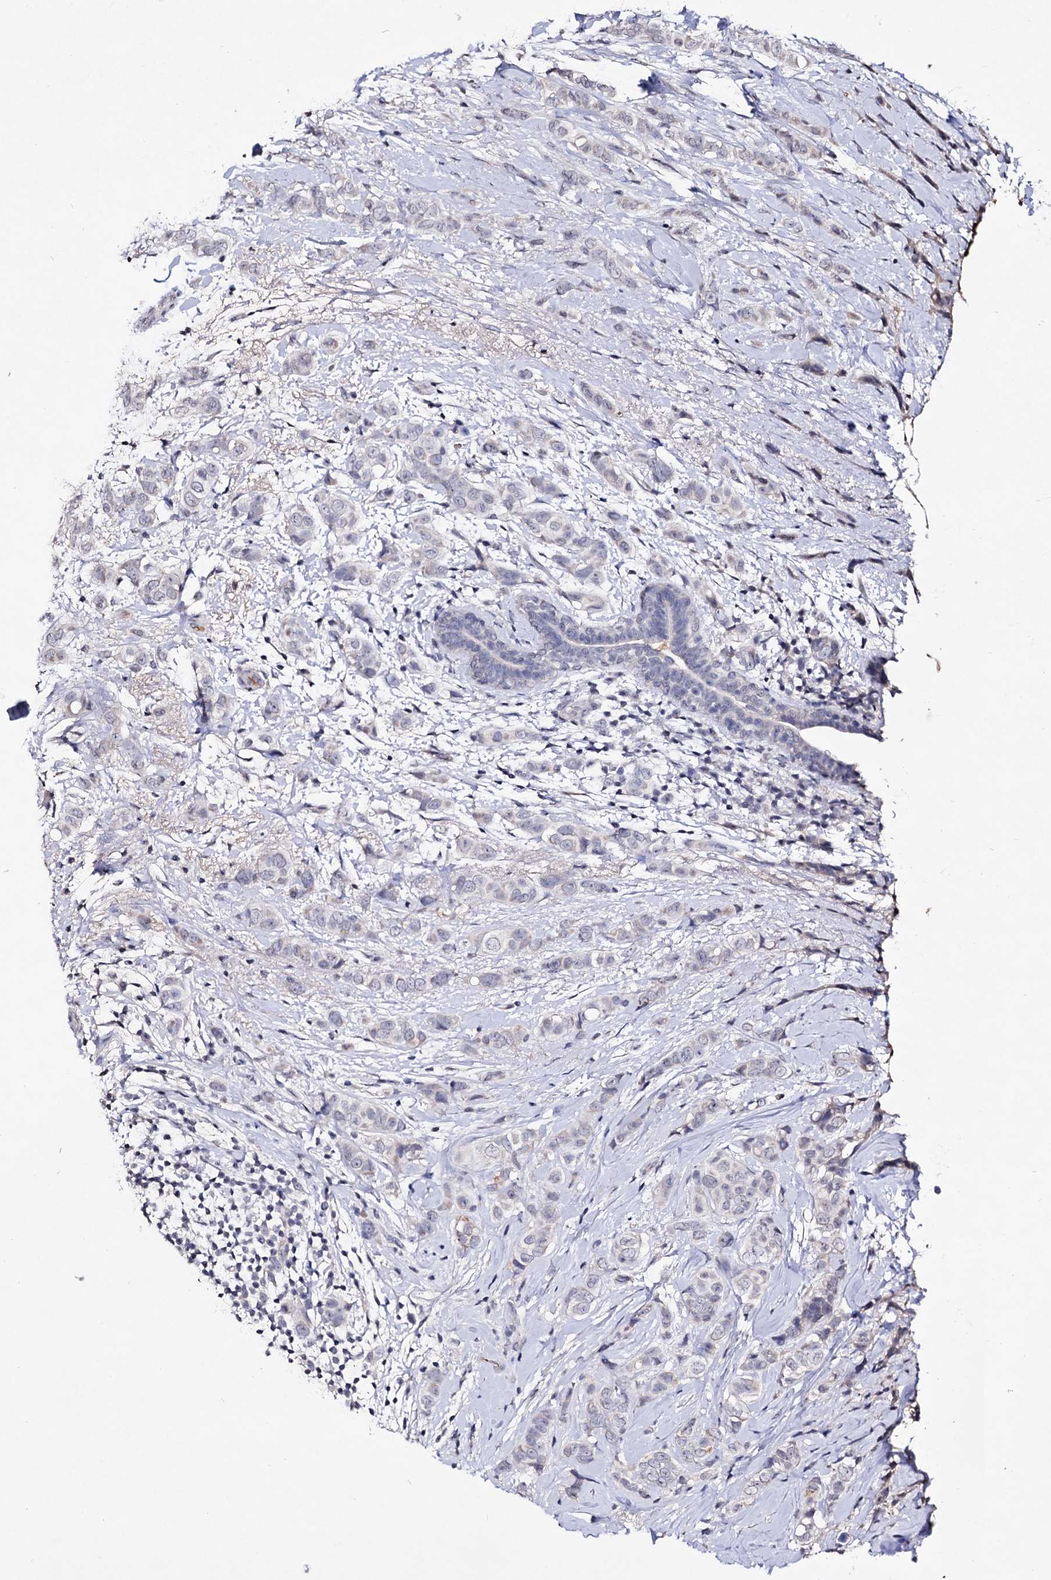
{"staining": {"intensity": "negative", "quantity": "none", "location": "none"}, "tissue": "breast cancer", "cell_type": "Tumor cells", "image_type": "cancer", "snomed": [{"axis": "morphology", "description": "Lobular carcinoma"}, {"axis": "topography", "description": "Breast"}], "caption": "Micrograph shows no significant protein expression in tumor cells of breast cancer (lobular carcinoma). (Immunohistochemistry (ihc), brightfield microscopy, high magnification).", "gene": "PLIN1", "patient": {"sex": "female", "age": 51}}